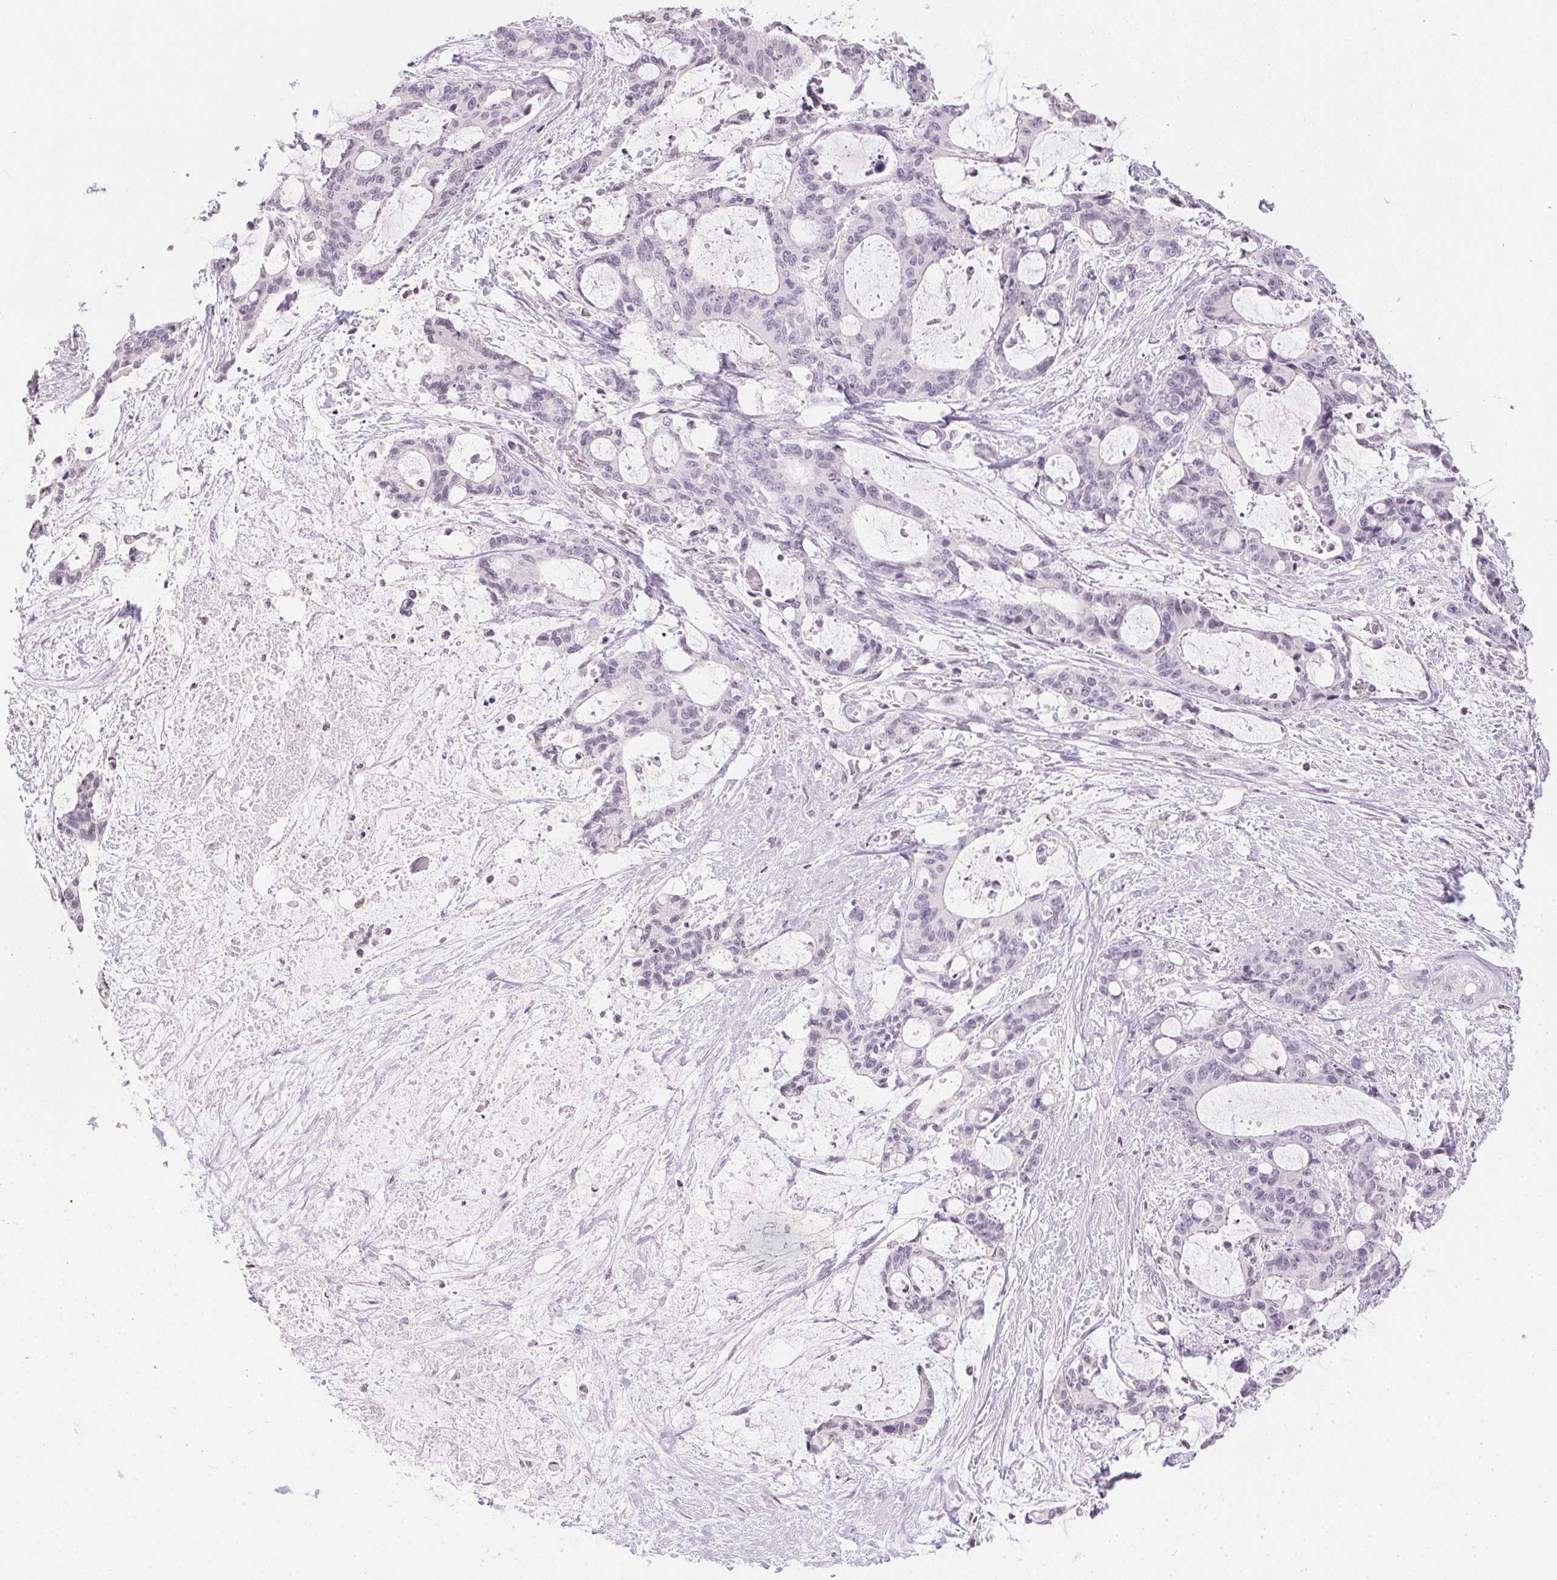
{"staining": {"intensity": "negative", "quantity": "none", "location": "none"}, "tissue": "liver cancer", "cell_type": "Tumor cells", "image_type": "cancer", "snomed": [{"axis": "morphology", "description": "Normal tissue, NOS"}, {"axis": "morphology", "description": "Cholangiocarcinoma"}, {"axis": "topography", "description": "Liver"}, {"axis": "topography", "description": "Peripheral nerve tissue"}], "caption": "IHC image of neoplastic tissue: liver cancer (cholangiocarcinoma) stained with DAB shows no significant protein positivity in tumor cells. (Stains: DAB (3,3'-diaminobenzidine) immunohistochemistry (IHC) with hematoxylin counter stain, Microscopy: brightfield microscopy at high magnification).", "gene": "PRL", "patient": {"sex": "female", "age": 73}}